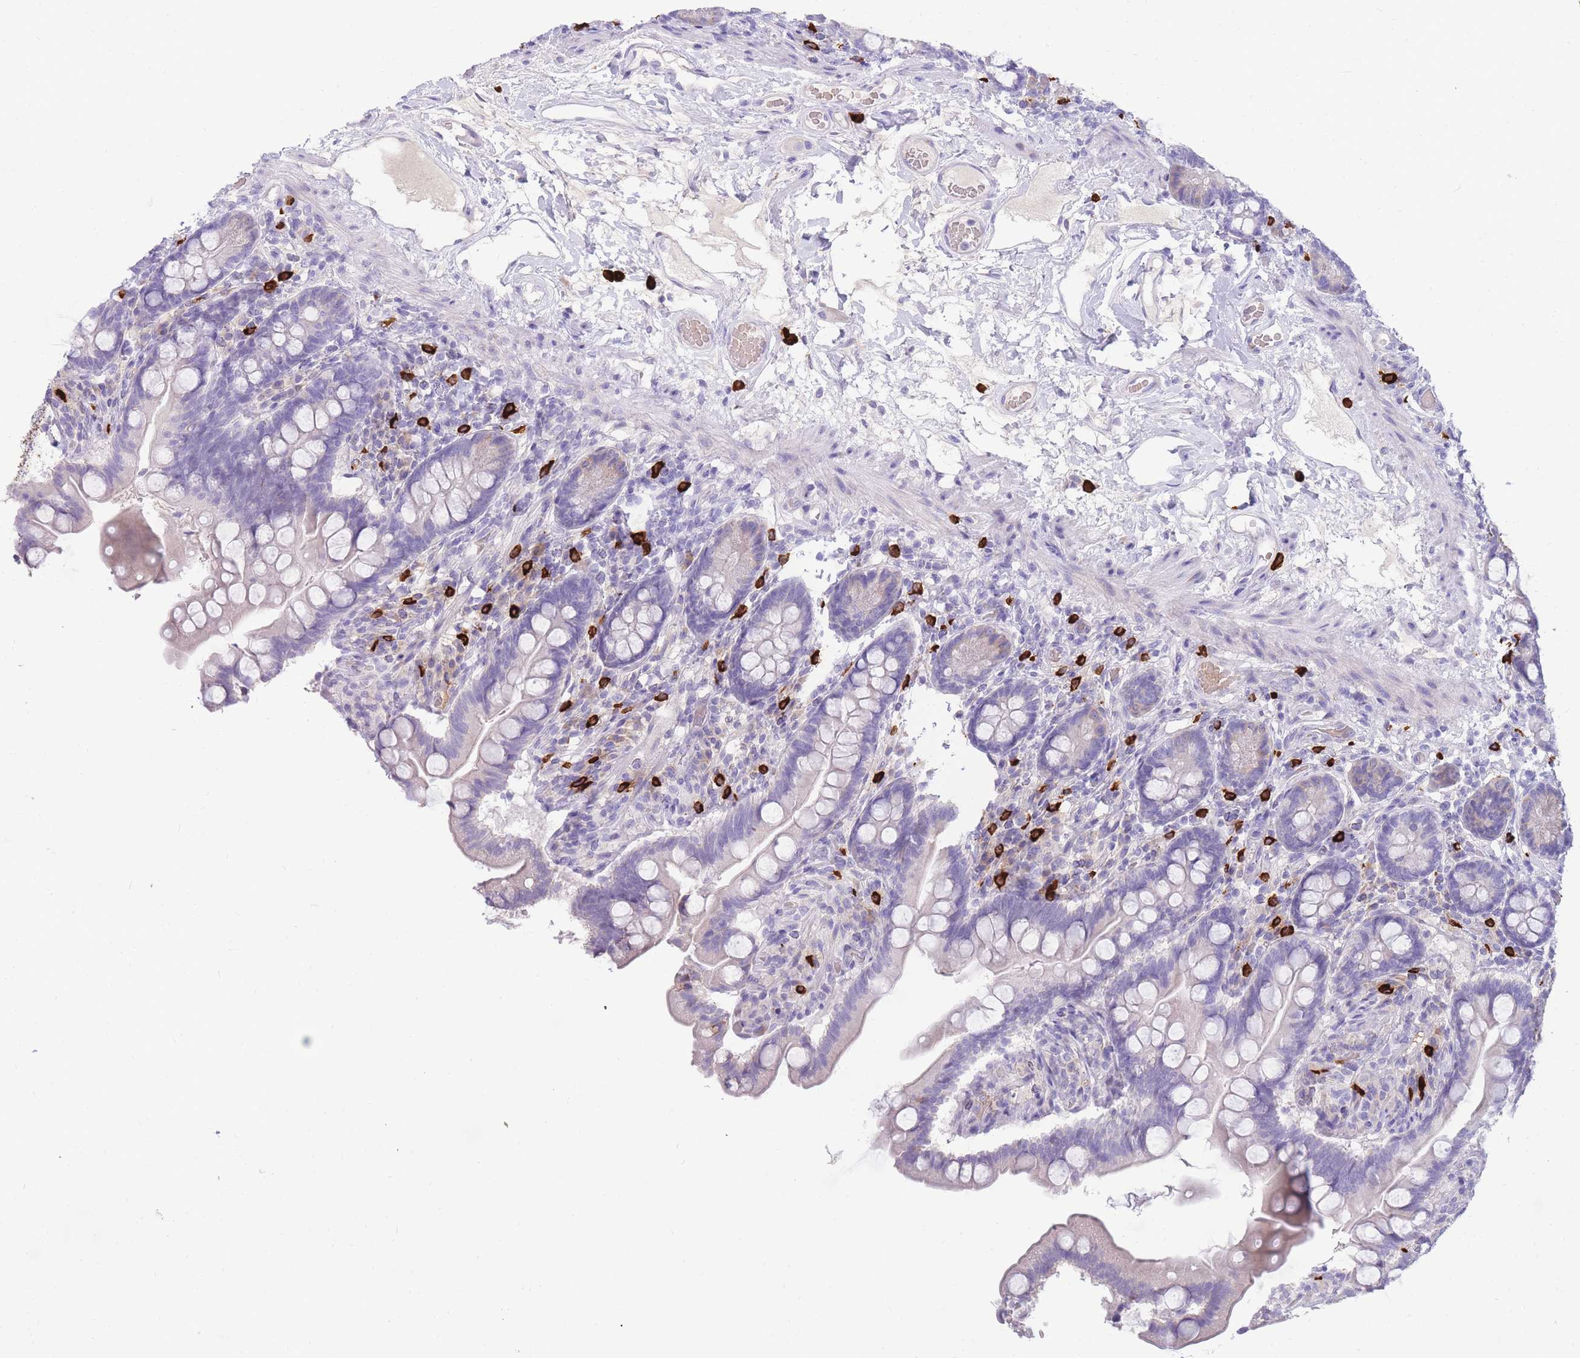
{"staining": {"intensity": "negative", "quantity": "none", "location": "none"}, "tissue": "small intestine", "cell_type": "Glandular cells", "image_type": "normal", "snomed": [{"axis": "morphology", "description": "Normal tissue, NOS"}, {"axis": "topography", "description": "Small intestine"}], "caption": "A high-resolution micrograph shows IHC staining of normal small intestine, which demonstrates no significant staining in glandular cells. (DAB (3,3'-diaminobenzidine) IHC visualized using brightfield microscopy, high magnification).", "gene": "TPSAB1", "patient": {"sex": "female", "age": 64}}